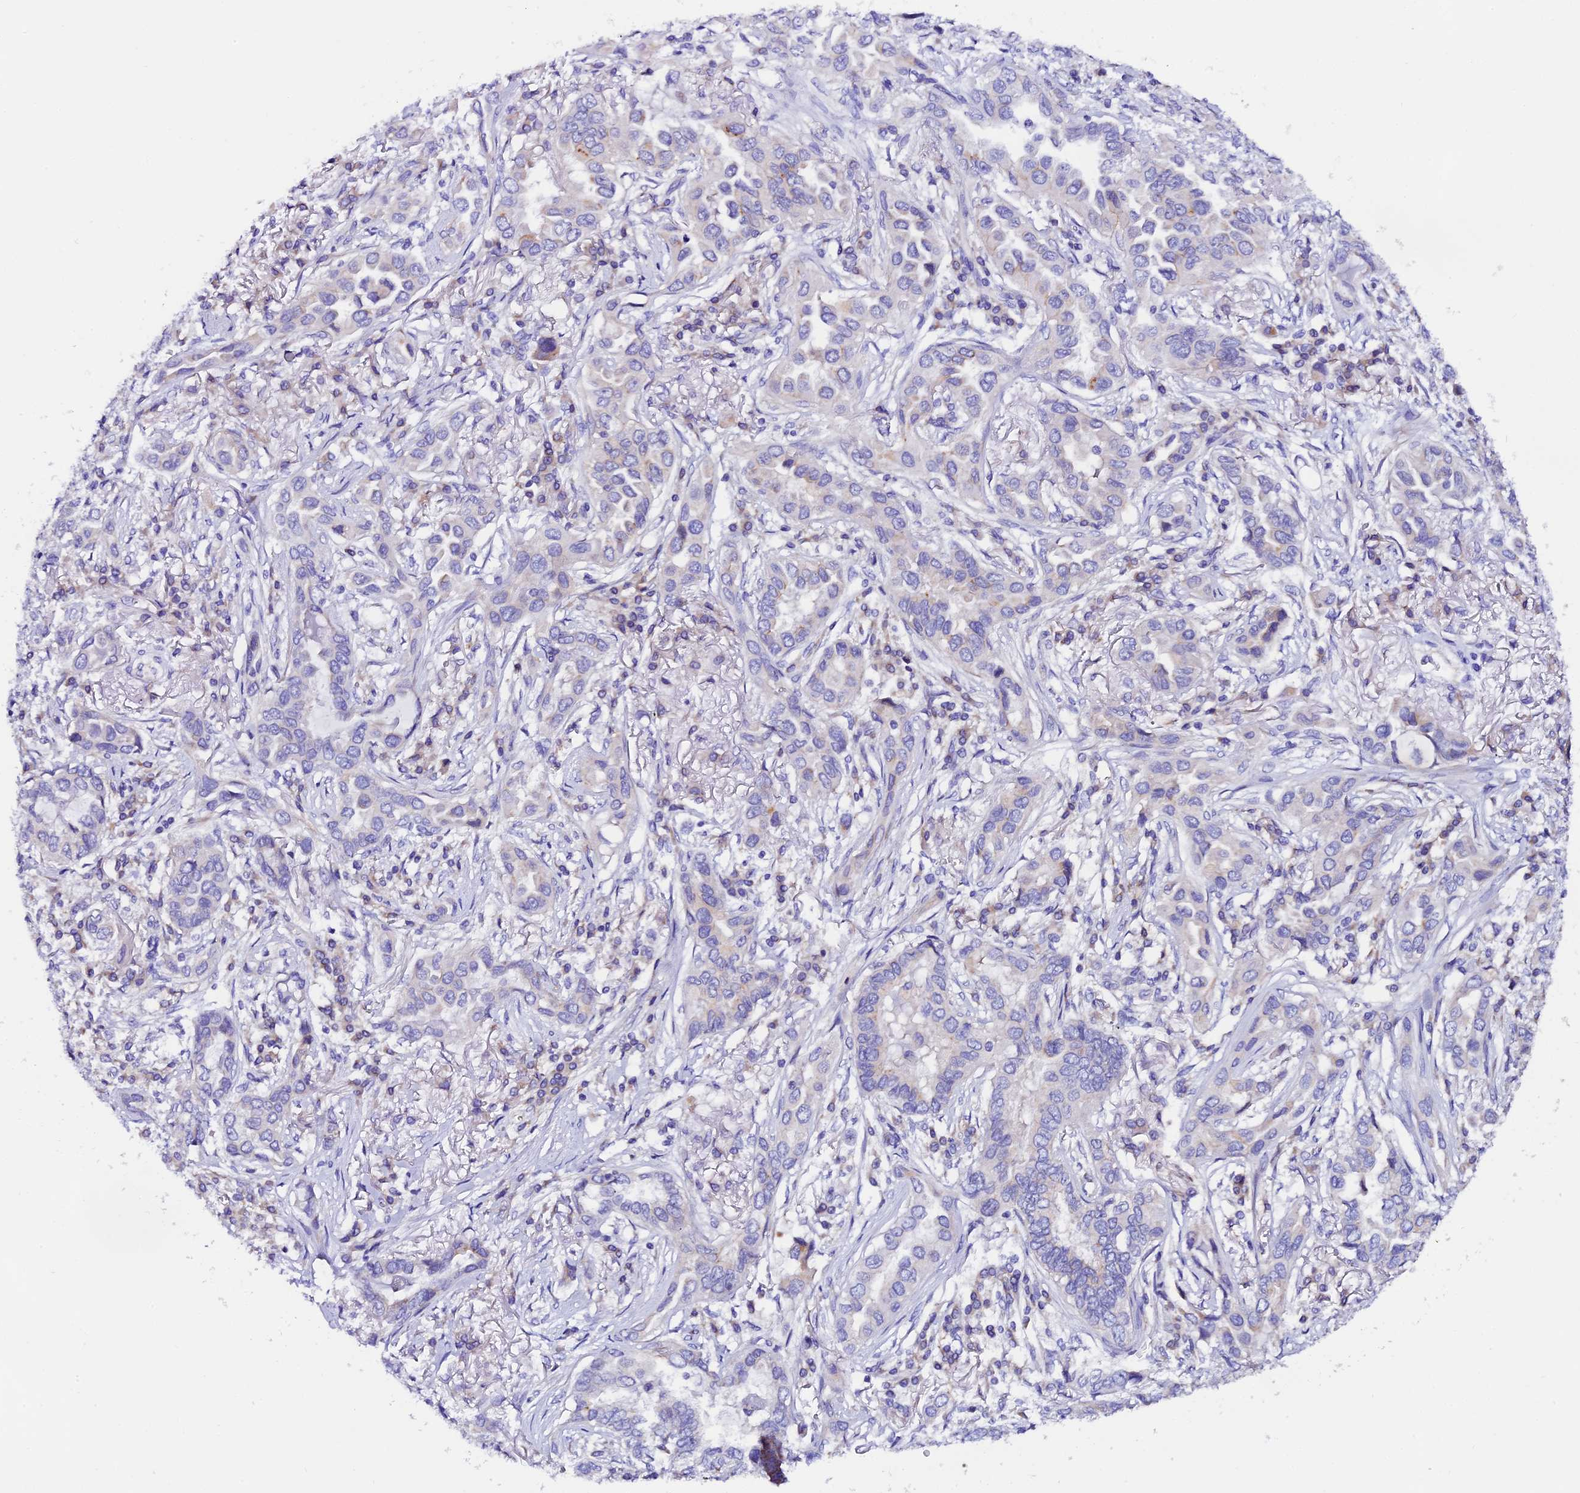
{"staining": {"intensity": "weak", "quantity": "<25%", "location": "cytoplasmic/membranous"}, "tissue": "lung cancer", "cell_type": "Tumor cells", "image_type": "cancer", "snomed": [{"axis": "morphology", "description": "Adenocarcinoma, NOS"}, {"axis": "topography", "description": "Lung"}], "caption": "A photomicrograph of adenocarcinoma (lung) stained for a protein shows no brown staining in tumor cells. (Stains: DAB (3,3'-diaminobenzidine) immunohistochemistry with hematoxylin counter stain, Microscopy: brightfield microscopy at high magnification).", "gene": "COMTD1", "patient": {"sex": "female", "age": 76}}